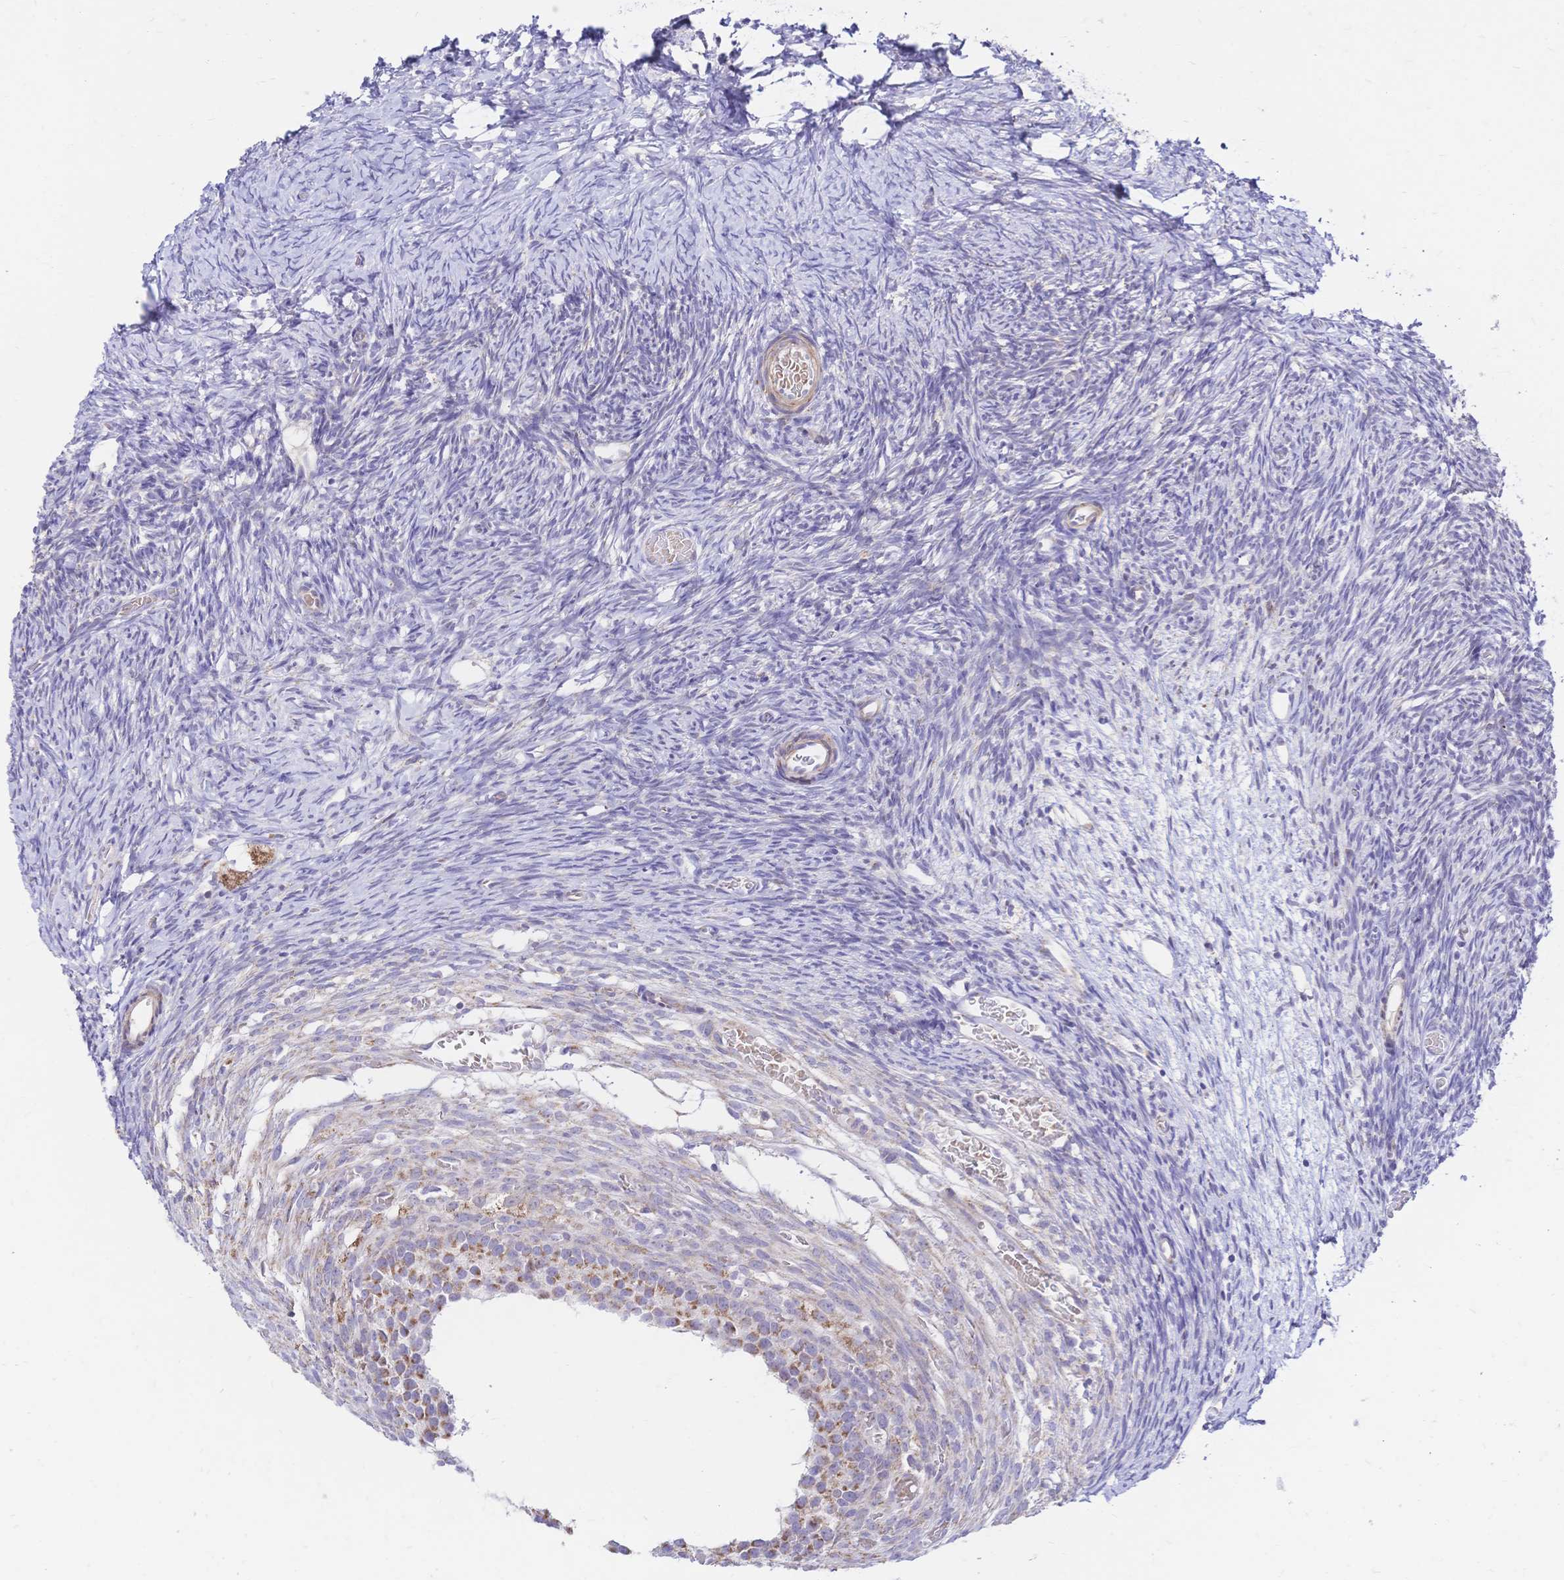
{"staining": {"intensity": "strong", "quantity": ">75%", "location": "cytoplasmic/membranous"}, "tissue": "ovary", "cell_type": "Follicle cells", "image_type": "normal", "snomed": [{"axis": "morphology", "description": "Normal tissue, NOS"}, {"axis": "topography", "description": "Ovary"}], "caption": "High-magnification brightfield microscopy of benign ovary stained with DAB (brown) and counterstained with hematoxylin (blue). follicle cells exhibit strong cytoplasmic/membranous staining is present in approximately>75% of cells.", "gene": "CLEC18A", "patient": {"sex": "female", "age": 39}}